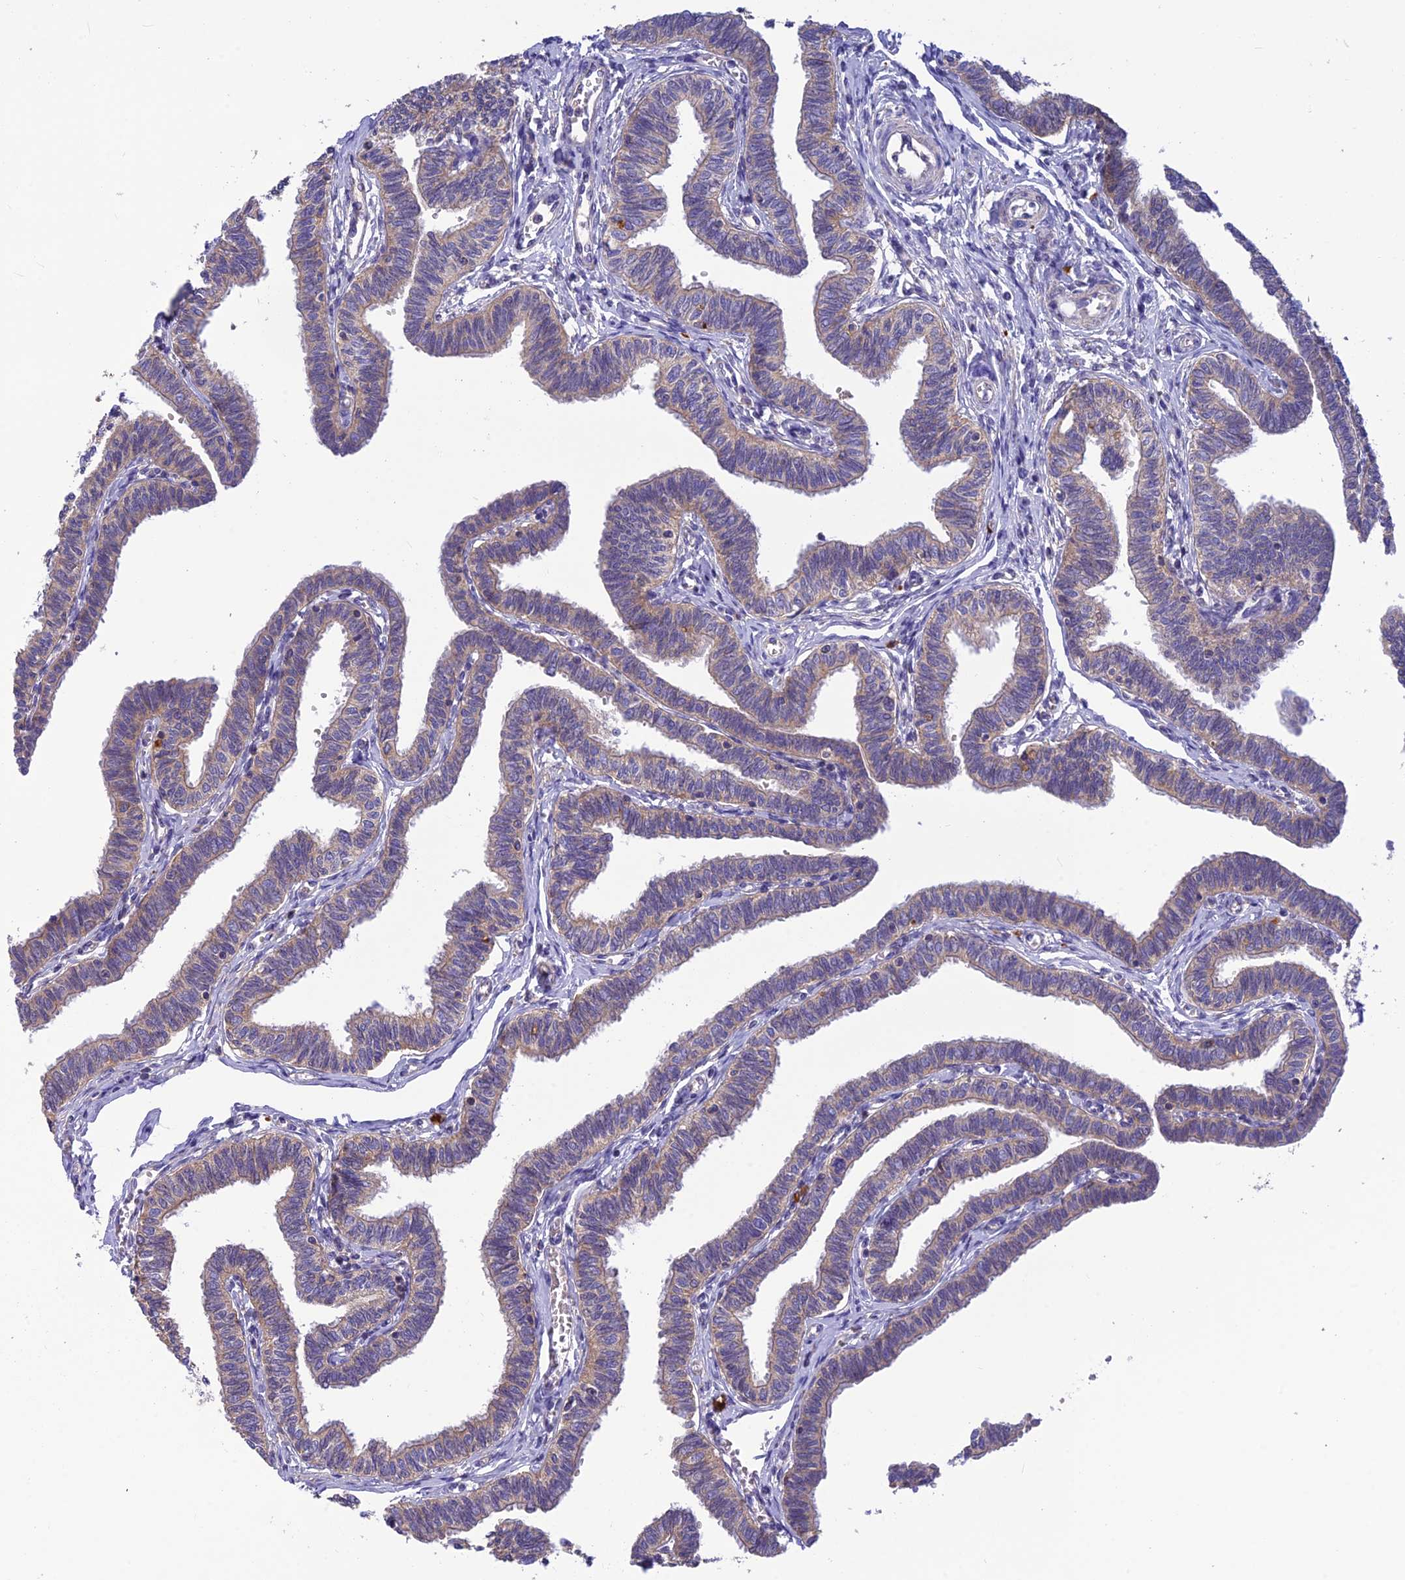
{"staining": {"intensity": "moderate", "quantity": "25%-75%", "location": "cytoplasmic/membranous"}, "tissue": "fallopian tube", "cell_type": "Glandular cells", "image_type": "normal", "snomed": [{"axis": "morphology", "description": "Normal tissue, NOS"}, {"axis": "topography", "description": "Fallopian tube"}, {"axis": "topography", "description": "Ovary"}], "caption": "Immunohistochemical staining of unremarkable fallopian tube displays moderate cytoplasmic/membranous protein staining in approximately 25%-75% of glandular cells.", "gene": "PZP", "patient": {"sex": "female", "age": 23}}